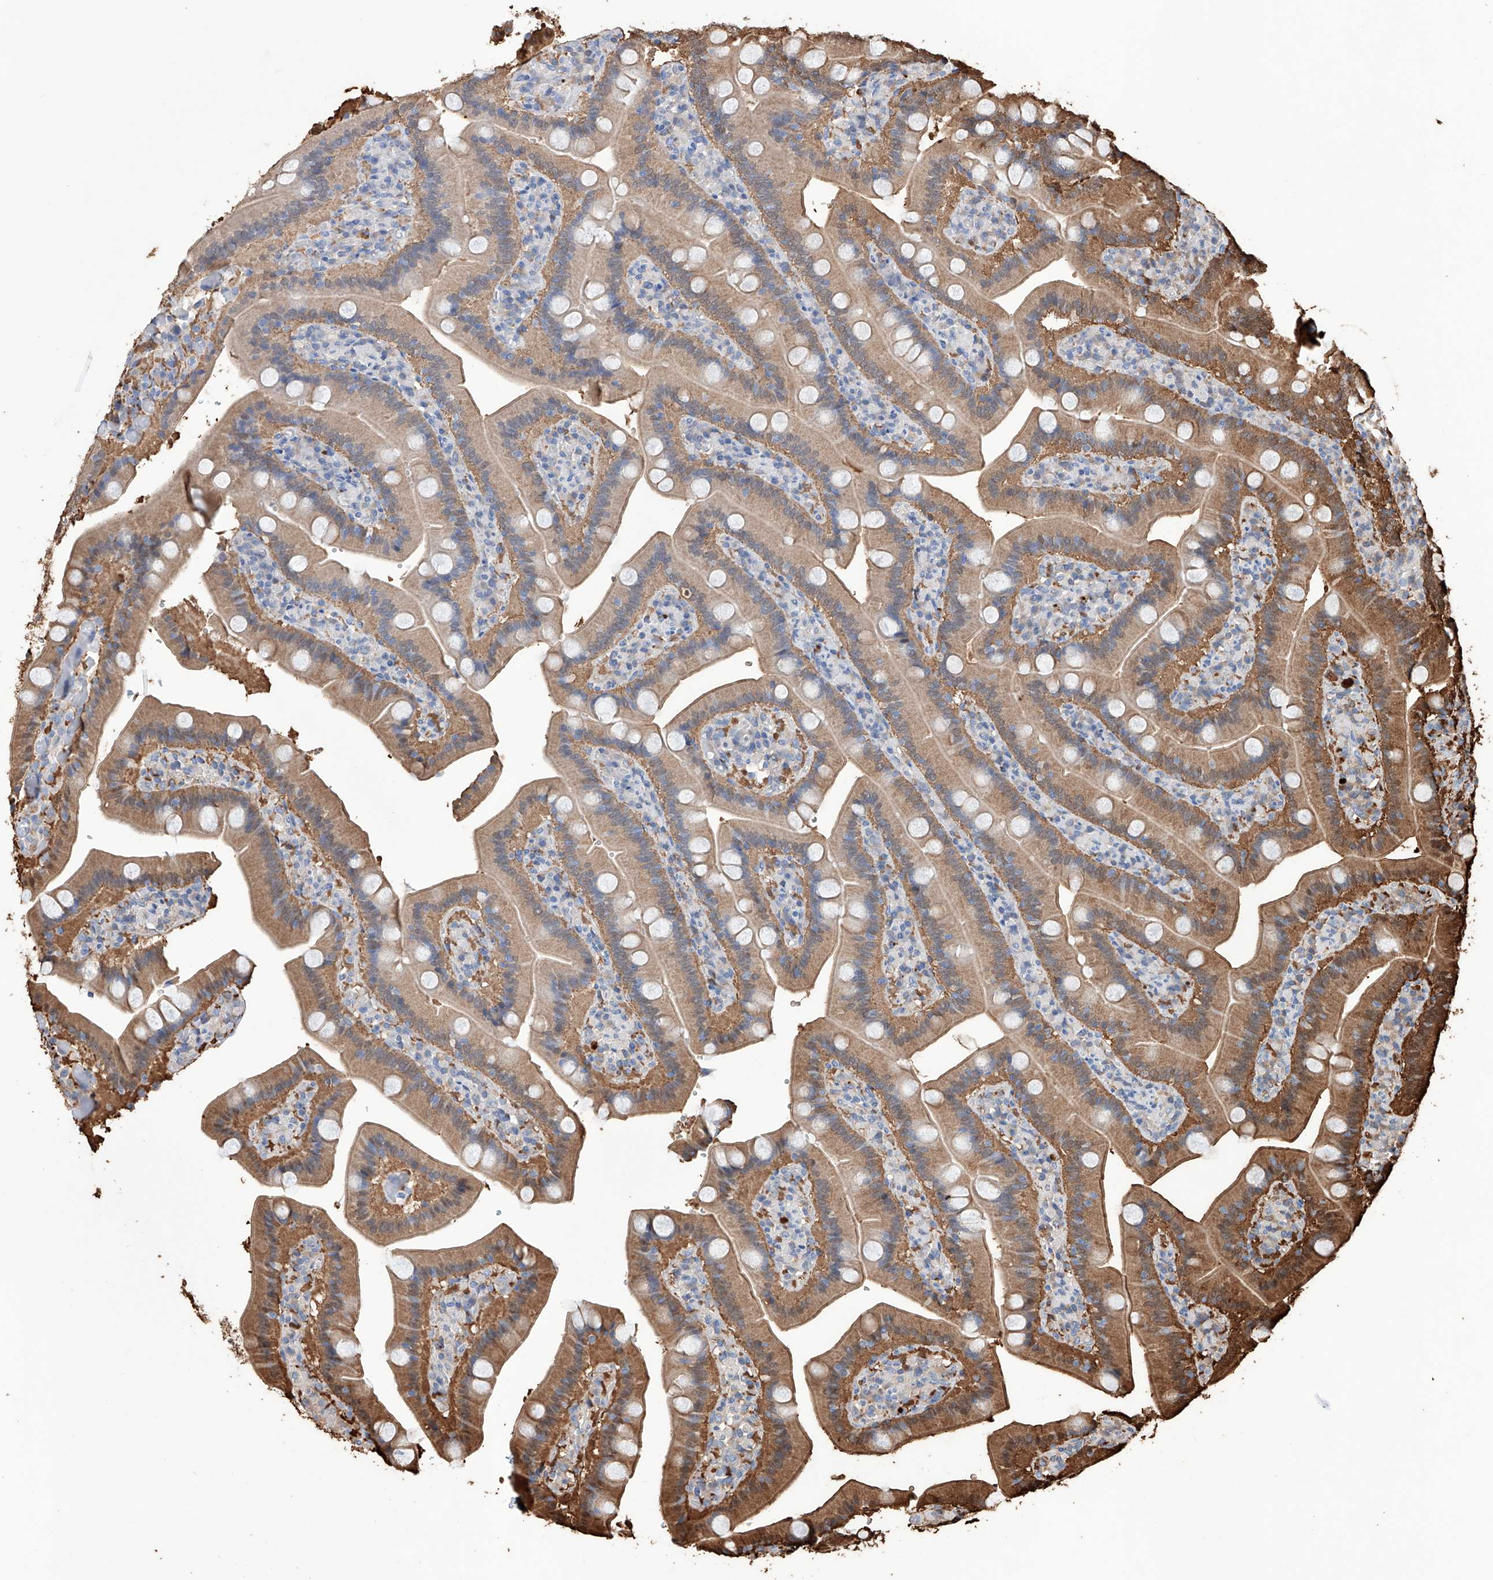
{"staining": {"intensity": "moderate", "quantity": "25%-75%", "location": "cytoplasmic/membranous"}, "tissue": "duodenum", "cell_type": "Glandular cells", "image_type": "normal", "snomed": [{"axis": "morphology", "description": "Normal tissue, NOS"}, {"axis": "topography", "description": "Duodenum"}], "caption": "Moderate cytoplasmic/membranous staining is seen in about 25%-75% of glandular cells in normal duodenum.", "gene": "AFG1L", "patient": {"sex": "female", "age": 62}}